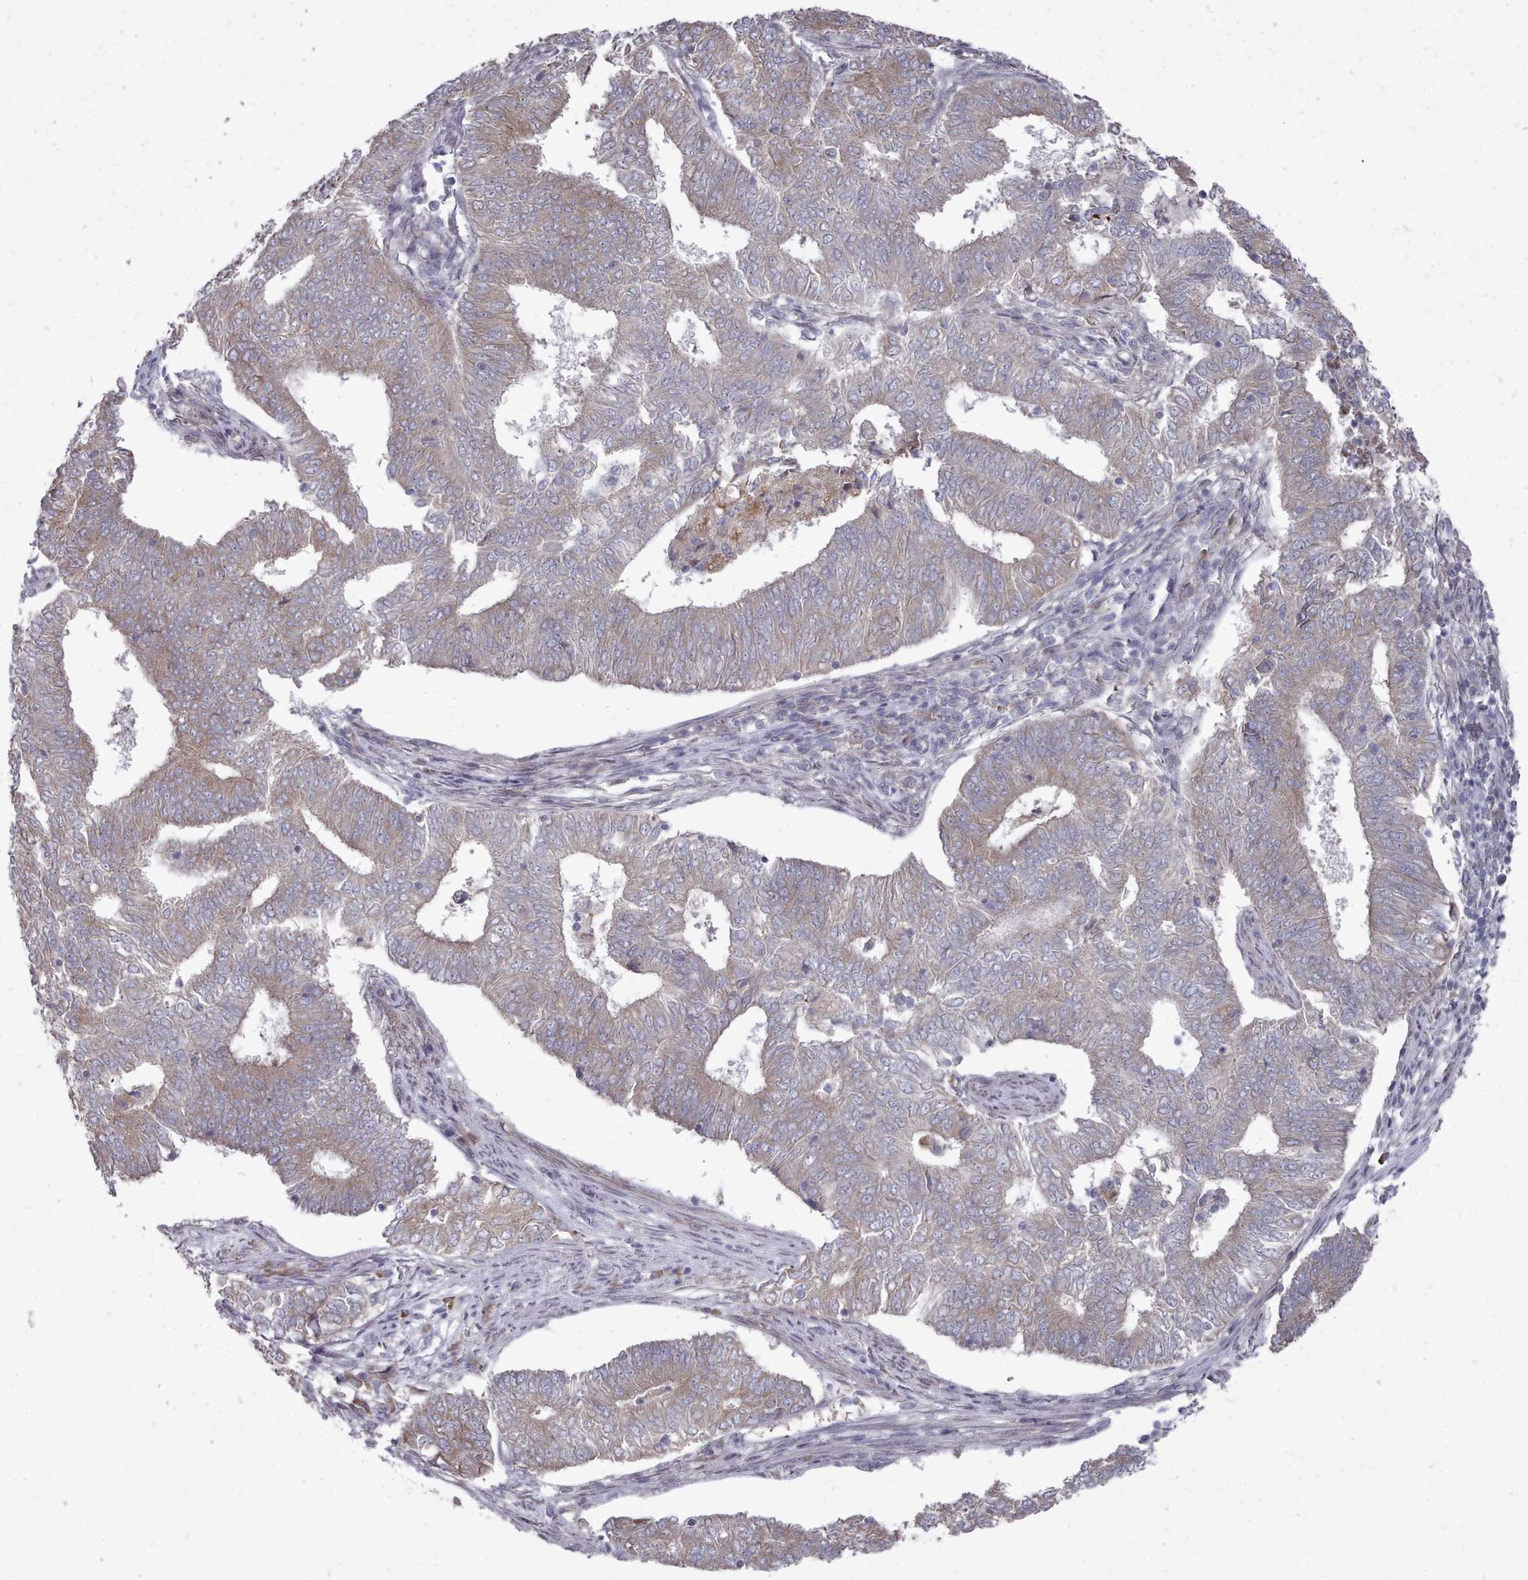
{"staining": {"intensity": "weak", "quantity": ">75%", "location": "cytoplasmic/membranous"}, "tissue": "endometrial cancer", "cell_type": "Tumor cells", "image_type": "cancer", "snomed": [{"axis": "morphology", "description": "Adenocarcinoma, NOS"}, {"axis": "topography", "description": "Endometrium"}], "caption": "Immunohistochemistry (DAB) staining of adenocarcinoma (endometrial) reveals weak cytoplasmic/membranous protein expression in about >75% of tumor cells. Nuclei are stained in blue.", "gene": "ACKR3", "patient": {"sex": "female", "age": 62}}